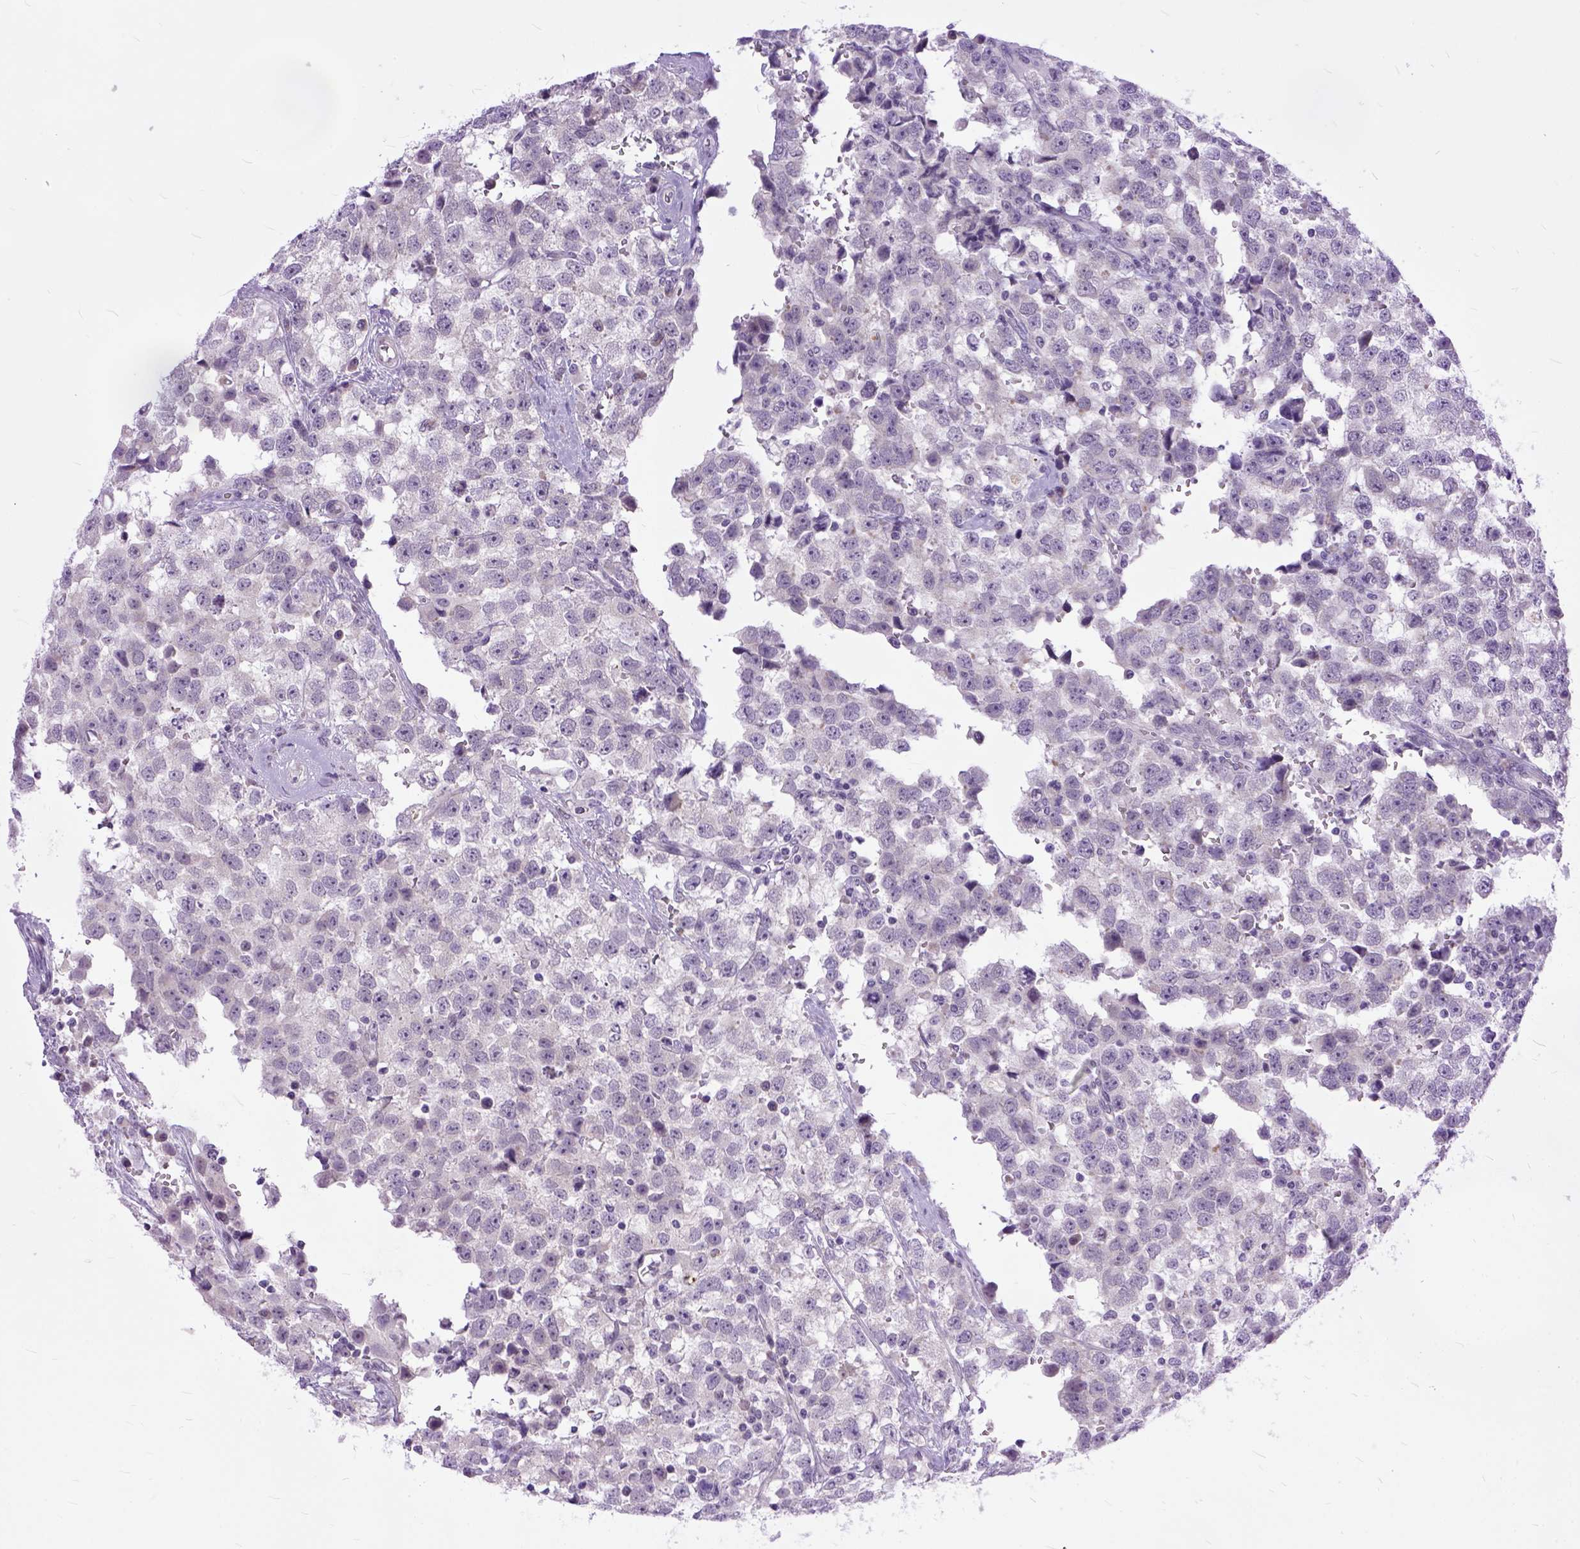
{"staining": {"intensity": "negative", "quantity": "none", "location": "none"}, "tissue": "testis cancer", "cell_type": "Tumor cells", "image_type": "cancer", "snomed": [{"axis": "morphology", "description": "Seminoma, NOS"}, {"axis": "topography", "description": "Testis"}], "caption": "The micrograph demonstrates no significant positivity in tumor cells of testis cancer.", "gene": "TCEAL7", "patient": {"sex": "male", "age": 34}}